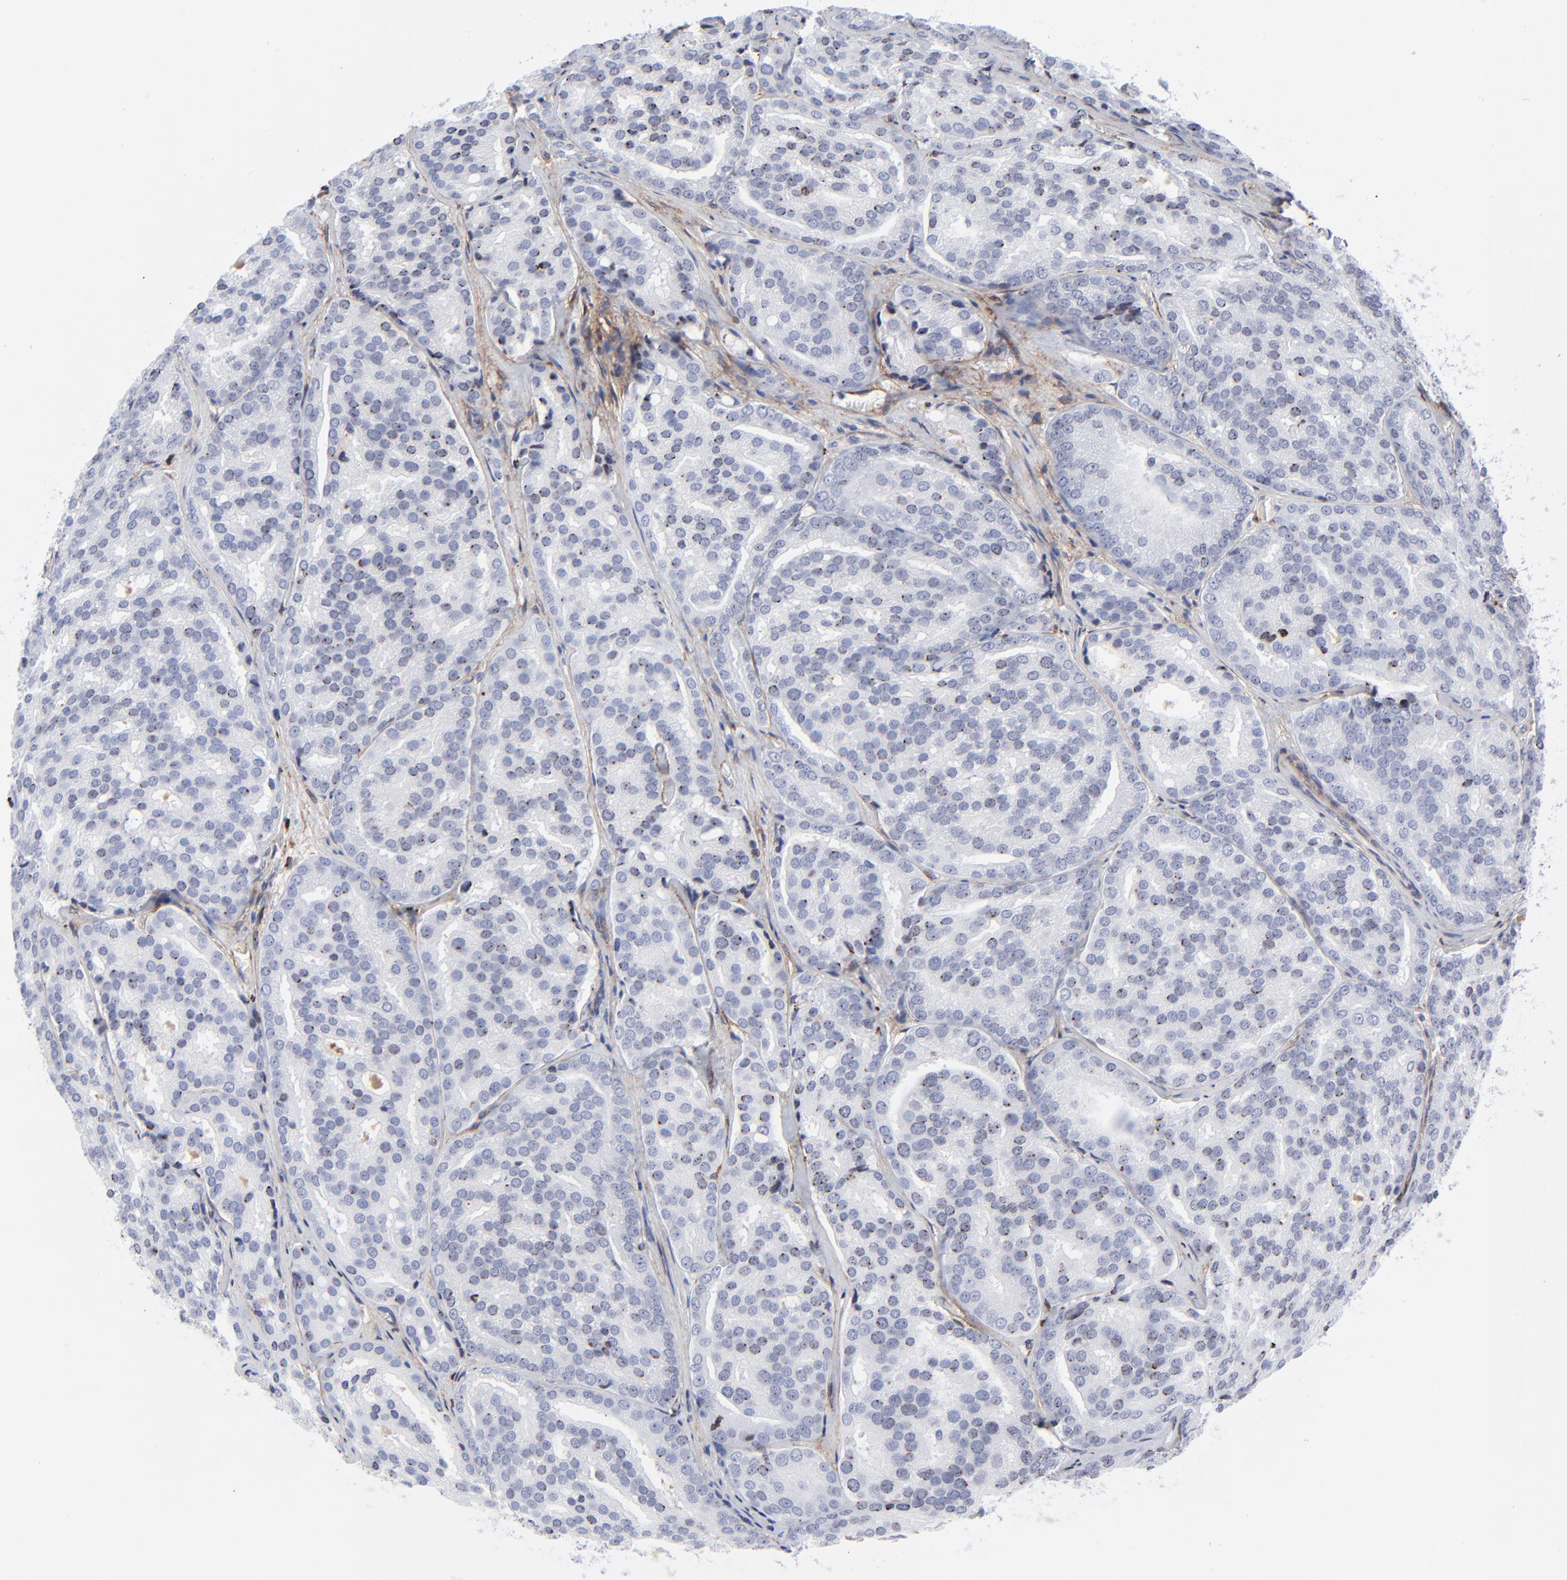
{"staining": {"intensity": "negative", "quantity": "none", "location": "none"}, "tissue": "prostate cancer", "cell_type": "Tumor cells", "image_type": "cancer", "snomed": [{"axis": "morphology", "description": "Adenocarcinoma, High grade"}, {"axis": "topography", "description": "Prostate"}], "caption": "Prostate cancer was stained to show a protein in brown. There is no significant positivity in tumor cells.", "gene": "PDGFRB", "patient": {"sex": "male", "age": 64}}